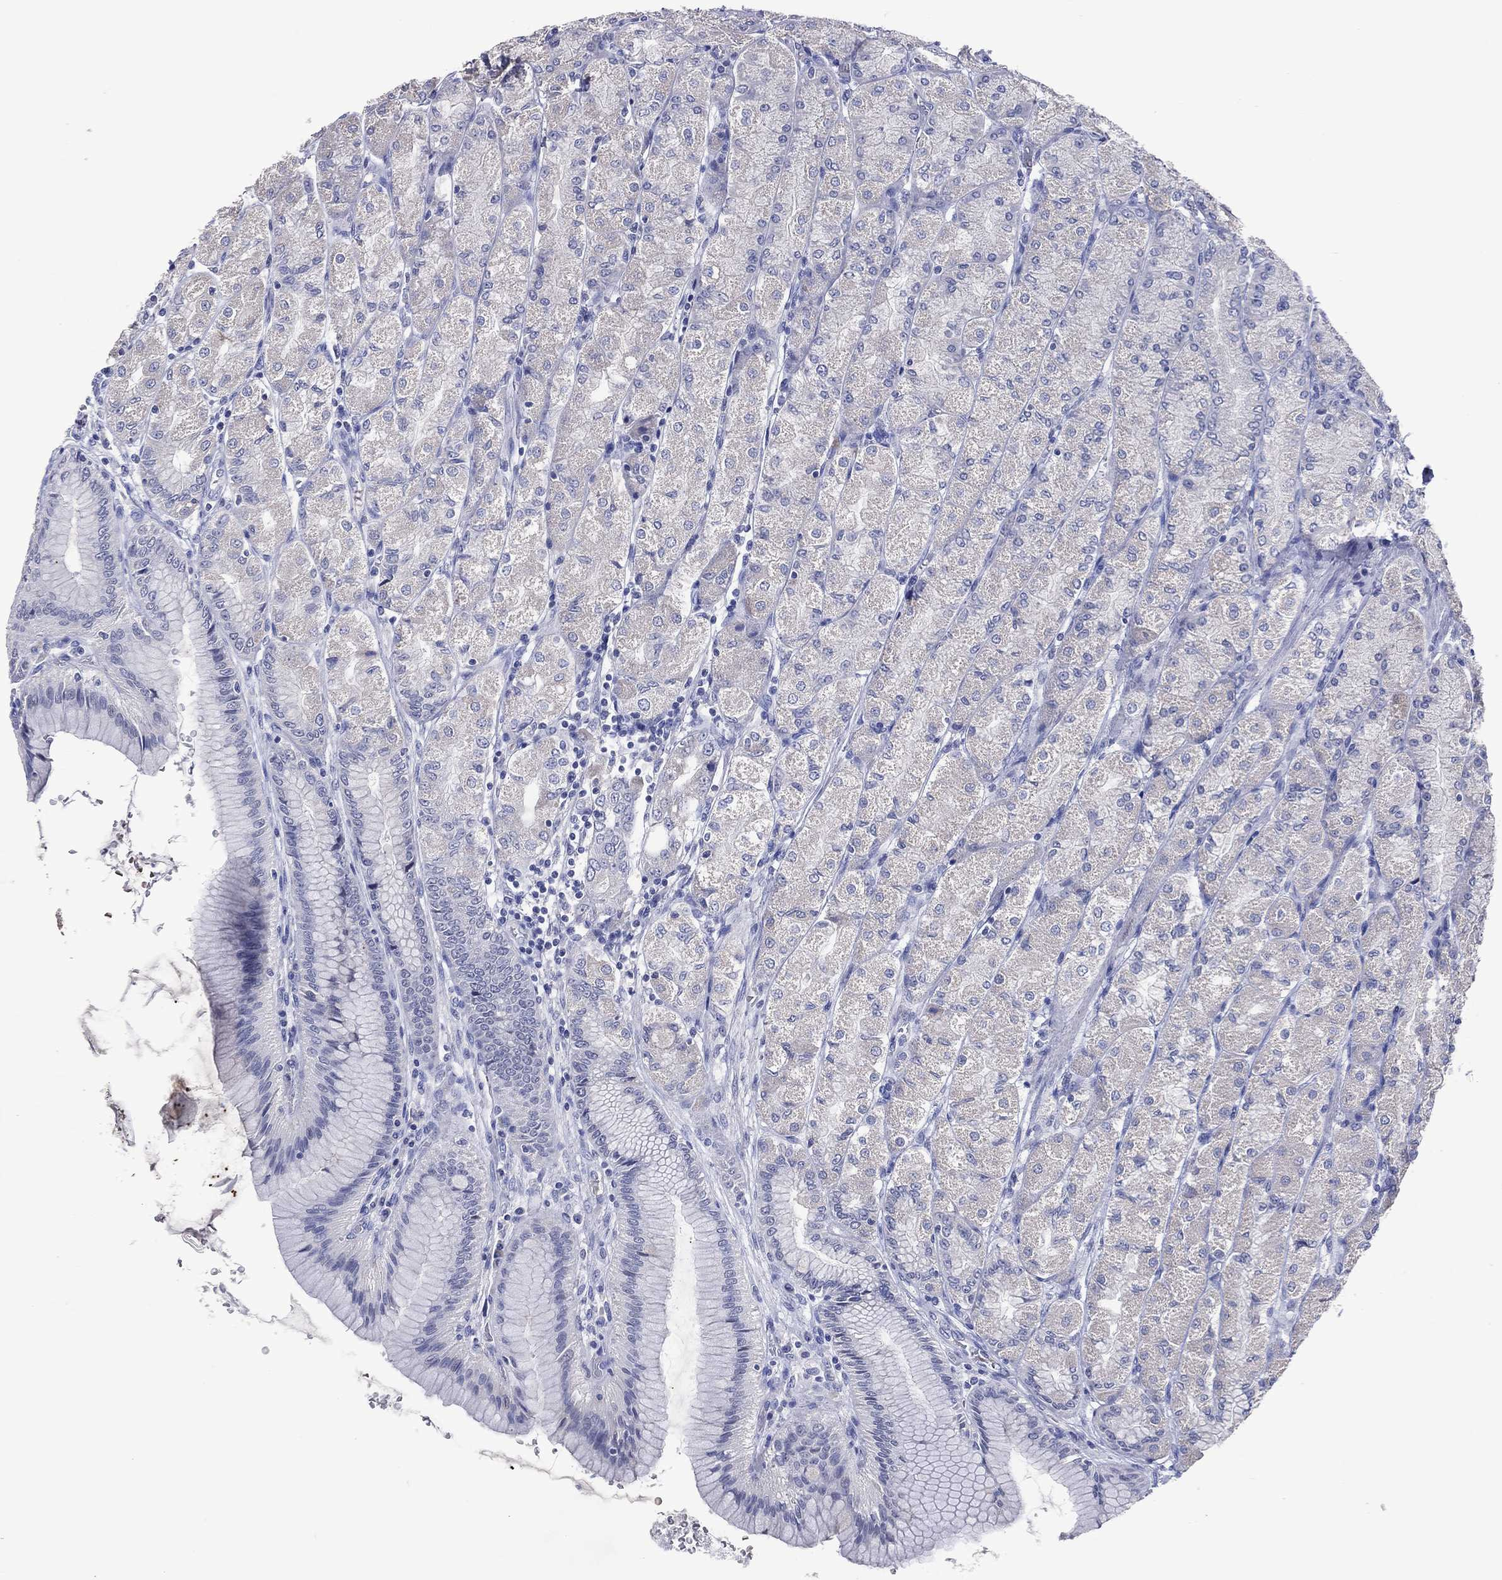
{"staining": {"intensity": "negative", "quantity": "none", "location": "none"}, "tissue": "stomach", "cell_type": "Glandular cells", "image_type": "normal", "snomed": [{"axis": "morphology", "description": "Normal tissue, NOS"}, {"axis": "morphology", "description": "Adenocarcinoma, NOS"}, {"axis": "morphology", "description": "Adenocarcinoma, High grade"}, {"axis": "topography", "description": "Stomach, upper"}, {"axis": "topography", "description": "Stomach"}], "caption": "This is an IHC photomicrograph of benign human stomach. There is no positivity in glandular cells.", "gene": "DNAH6", "patient": {"sex": "female", "age": 65}}